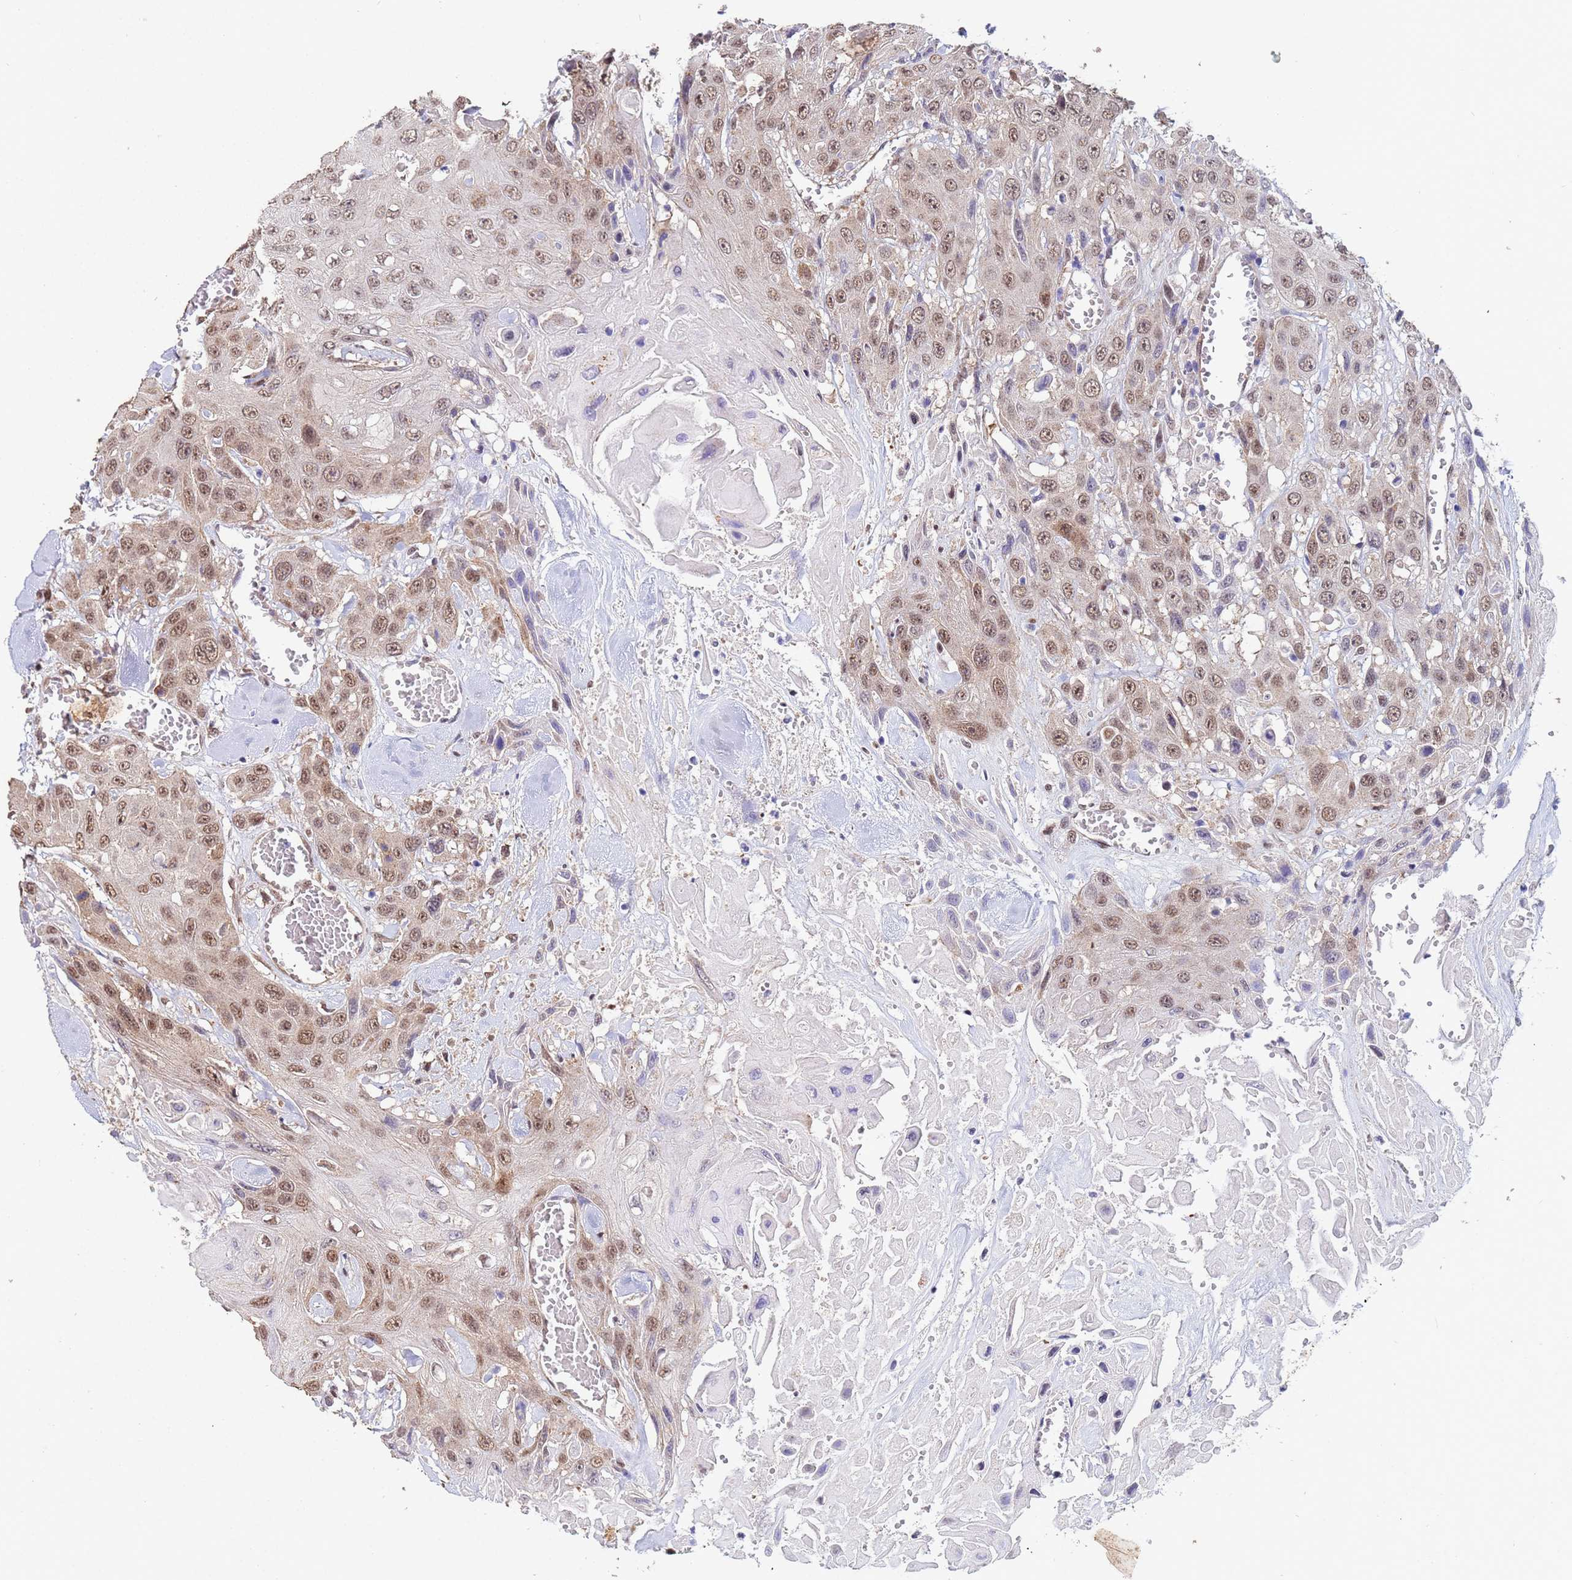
{"staining": {"intensity": "moderate", "quantity": ">75%", "location": "cytoplasmic/membranous,nuclear"}, "tissue": "head and neck cancer", "cell_type": "Tumor cells", "image_type": "cancer", "snomed": [{"axis": "morphology", "description": "Squamous cell carcinoma, NOS"}, {"axis": "topography", "description": "Head-Neck"}], "caption": "A high-resolution micrograph shows immunohistochemistry (IHC) staining of head and neck cancer (squamous cell carcinoma), which shows moderate cytoplasmic/membranous and nuclear staining in approximately >75% of tumor cells.", "gene": "TRIP6", "patient": {"sex": "male", "age": 81}}